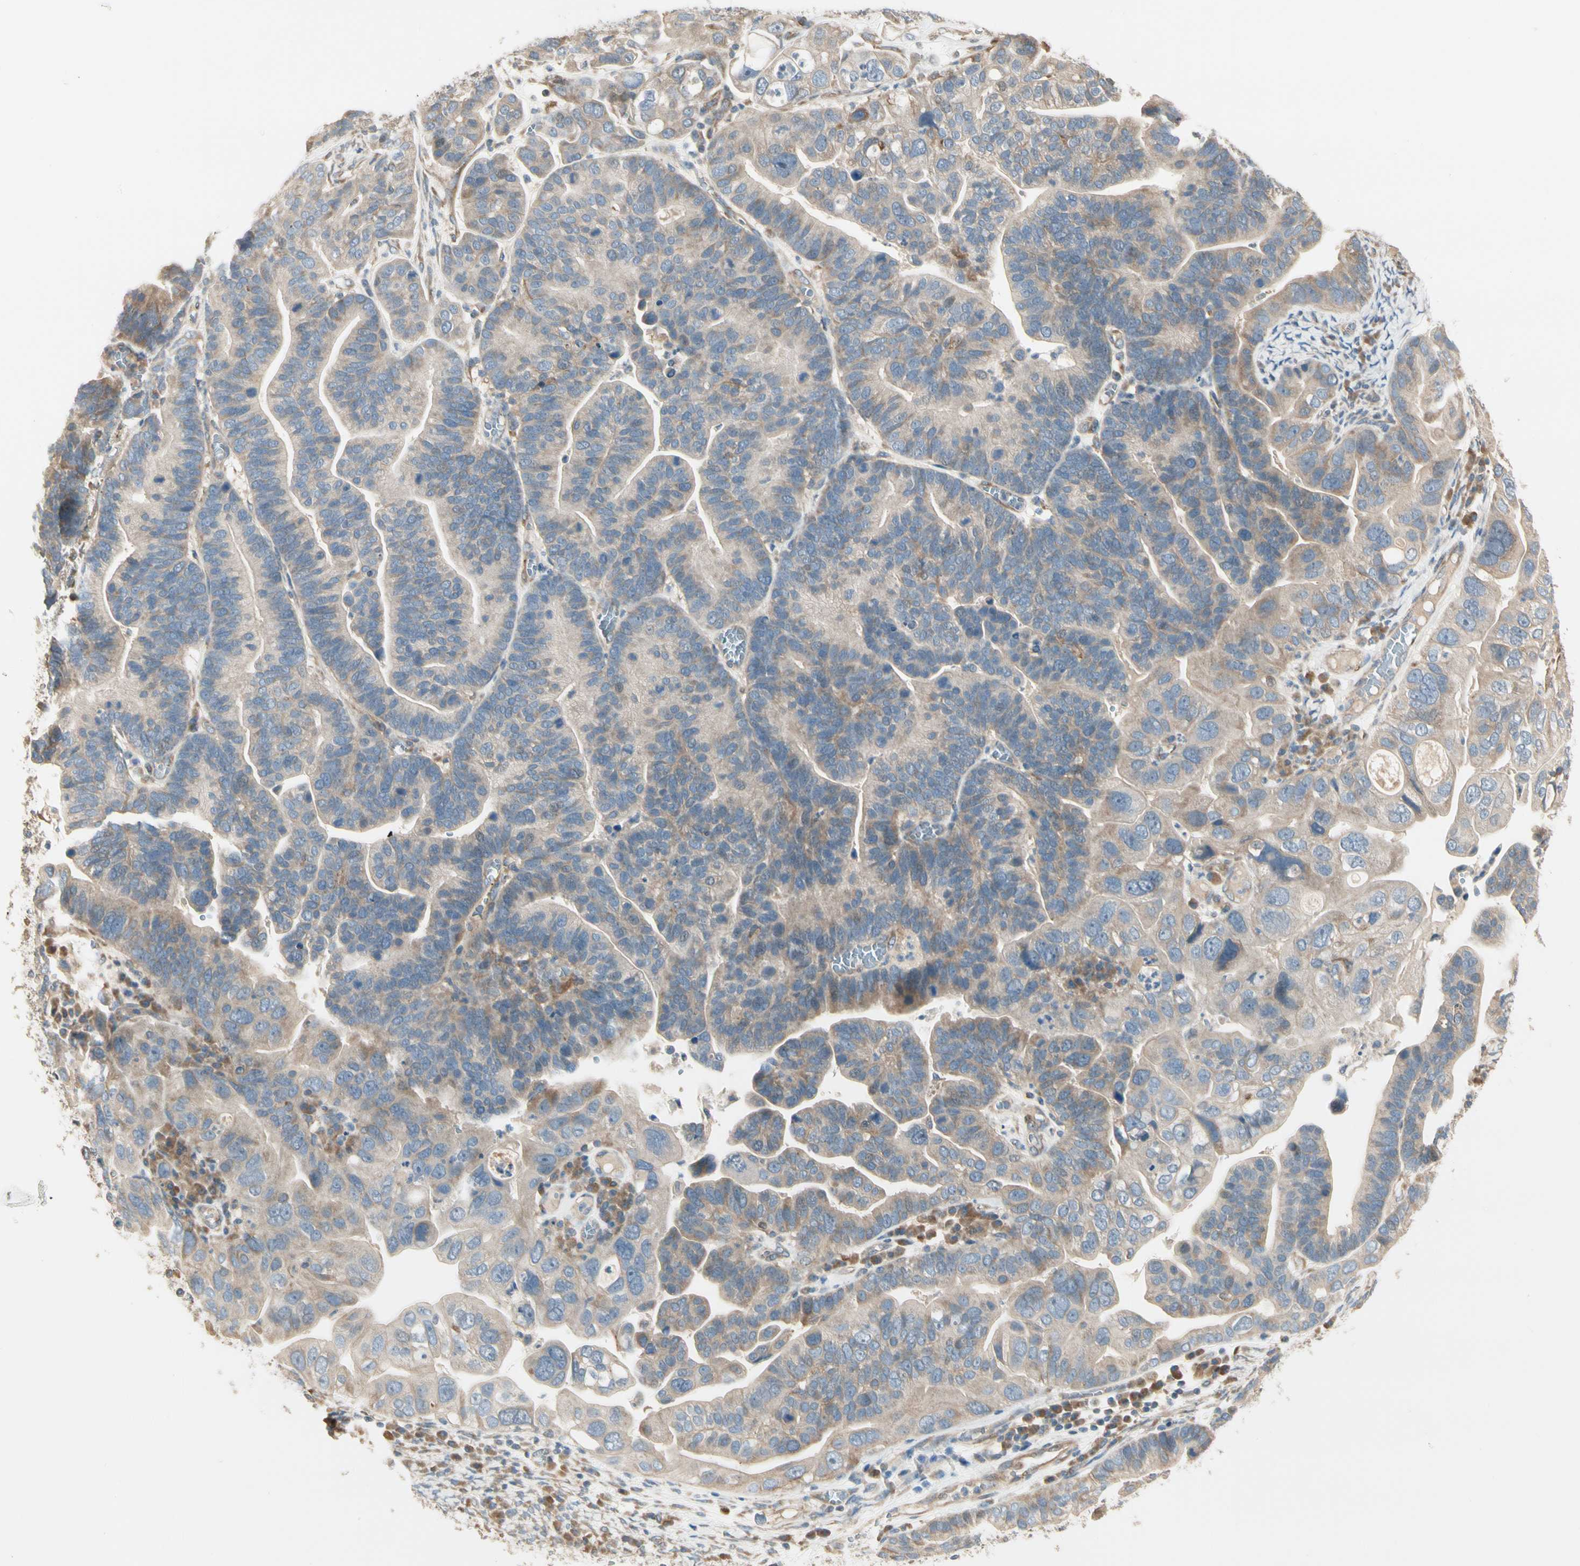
{"staining": {"intensity": "moderate", "quantity": ">75%", "location": "cytoplasmic/membranous"}, "tissue": "ovarian cancer", "cell_type": "Tumor cells", "image_type": "cancer", "snomed": [{"axis": "morphology", "description": "Cystadenocarcinoma, serous, NOS"}, {"axis": "topography", "description": "Ovary"}], "caption": "DAB immunohistochemical staining of human ovarian serous cystadenocarcinoma displays moderate cytoplasmic/membranous protein positivity in about >75% of tumor cells.", "gene": "IRAG1", "patient": {"sex": "female", "age": 56}}